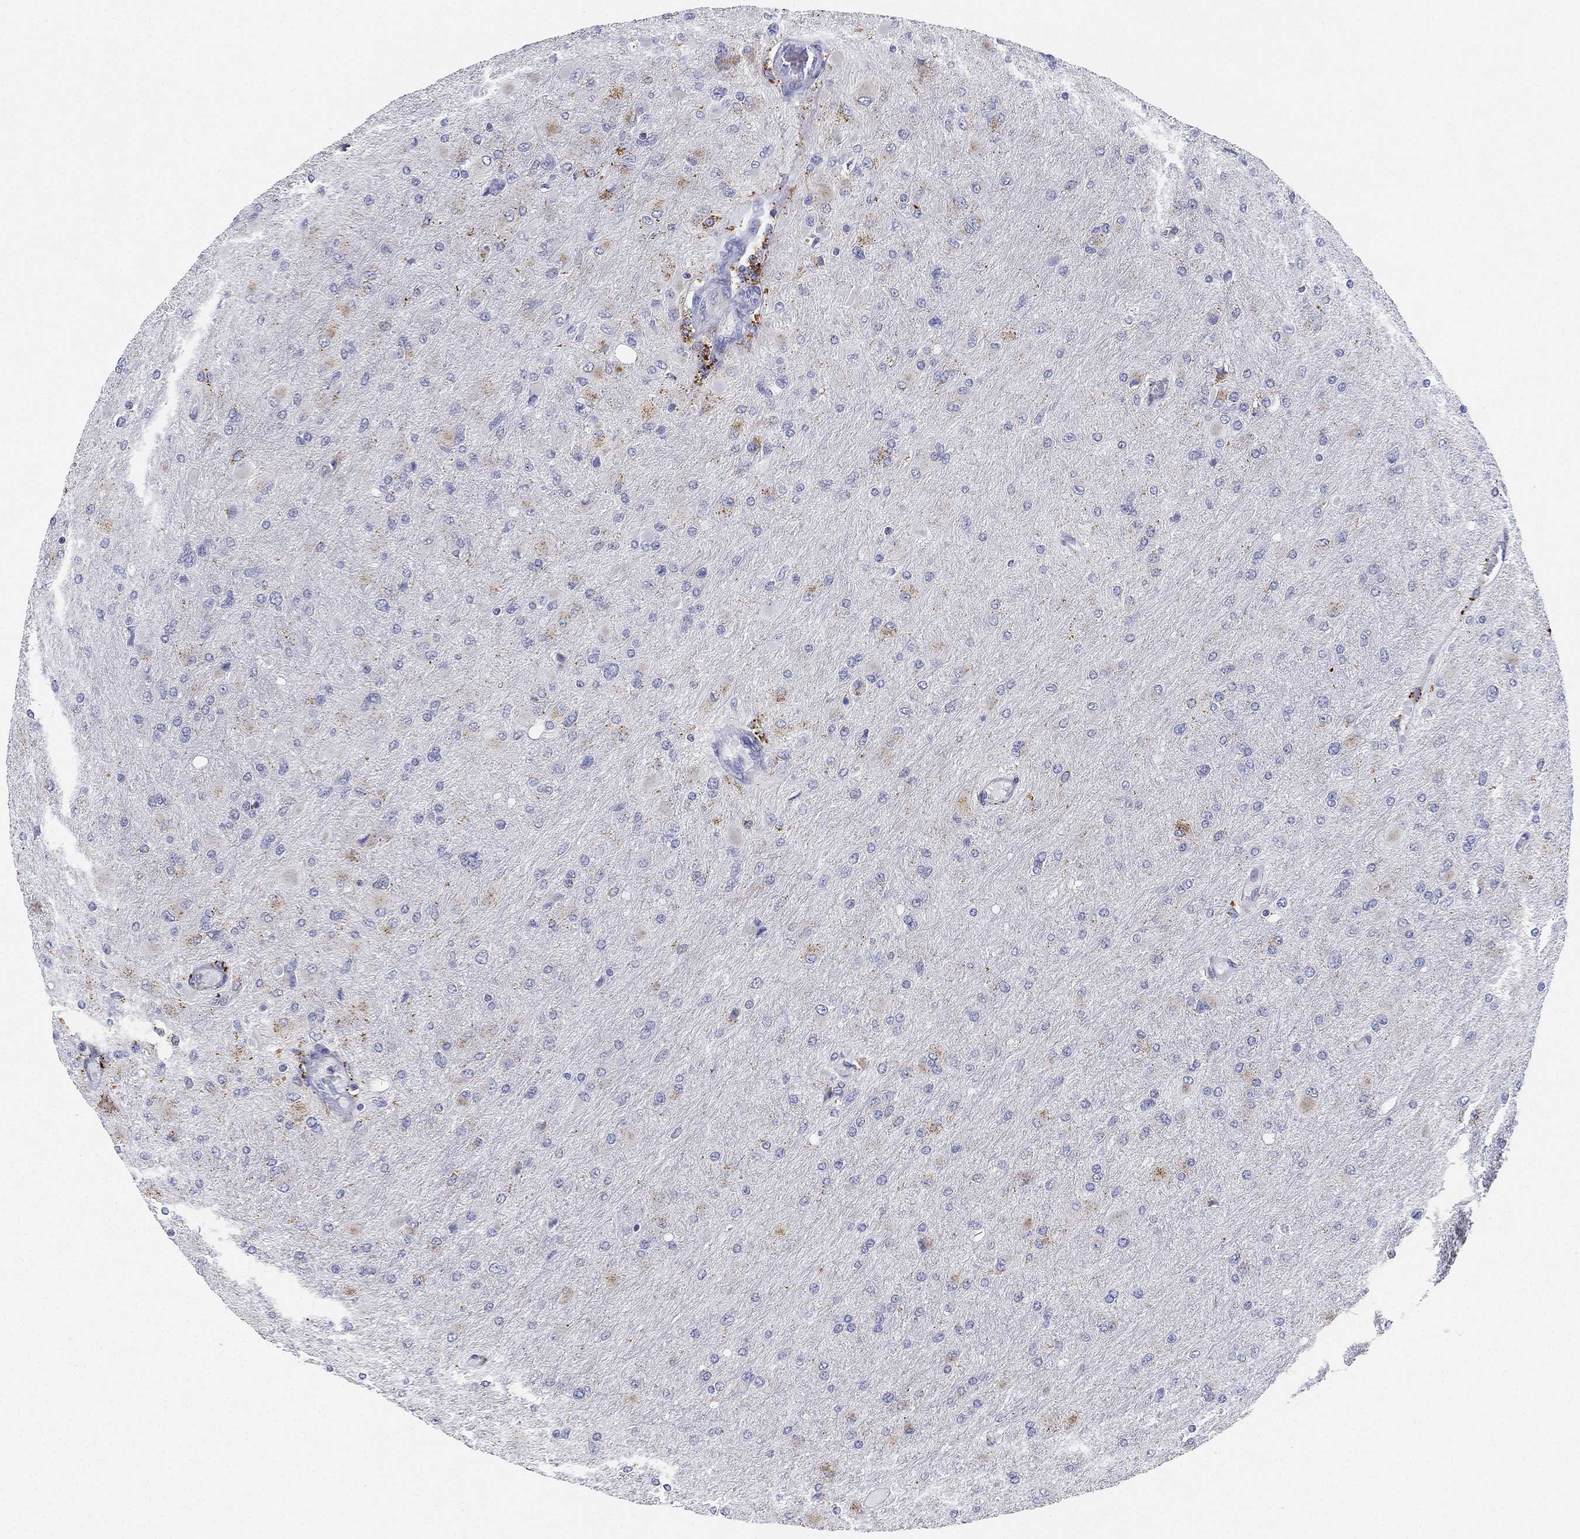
{"staining": {"intensity": "weak", "quantity": "<25%", "location": "cytoplasmic/membranous"}, "tissue": "glioma", "cell_type": "Tumor cells", "image_type": "cancer", "snomed": [{"axis": "morphology", "description": "Glioma, malignant, High grade"}, {"axis": "topography", "description": "Cerebral cortex"}], "caption": "High magnification brightfield microscopy of glioma stained with DAB (3,3'-diaminobenzidine) (brown) and counterstained with hematoxylin (blue): tumor cells show no significant staining.", "gene": "NPC2", "patient": {"sex": "female", "age": 36}}